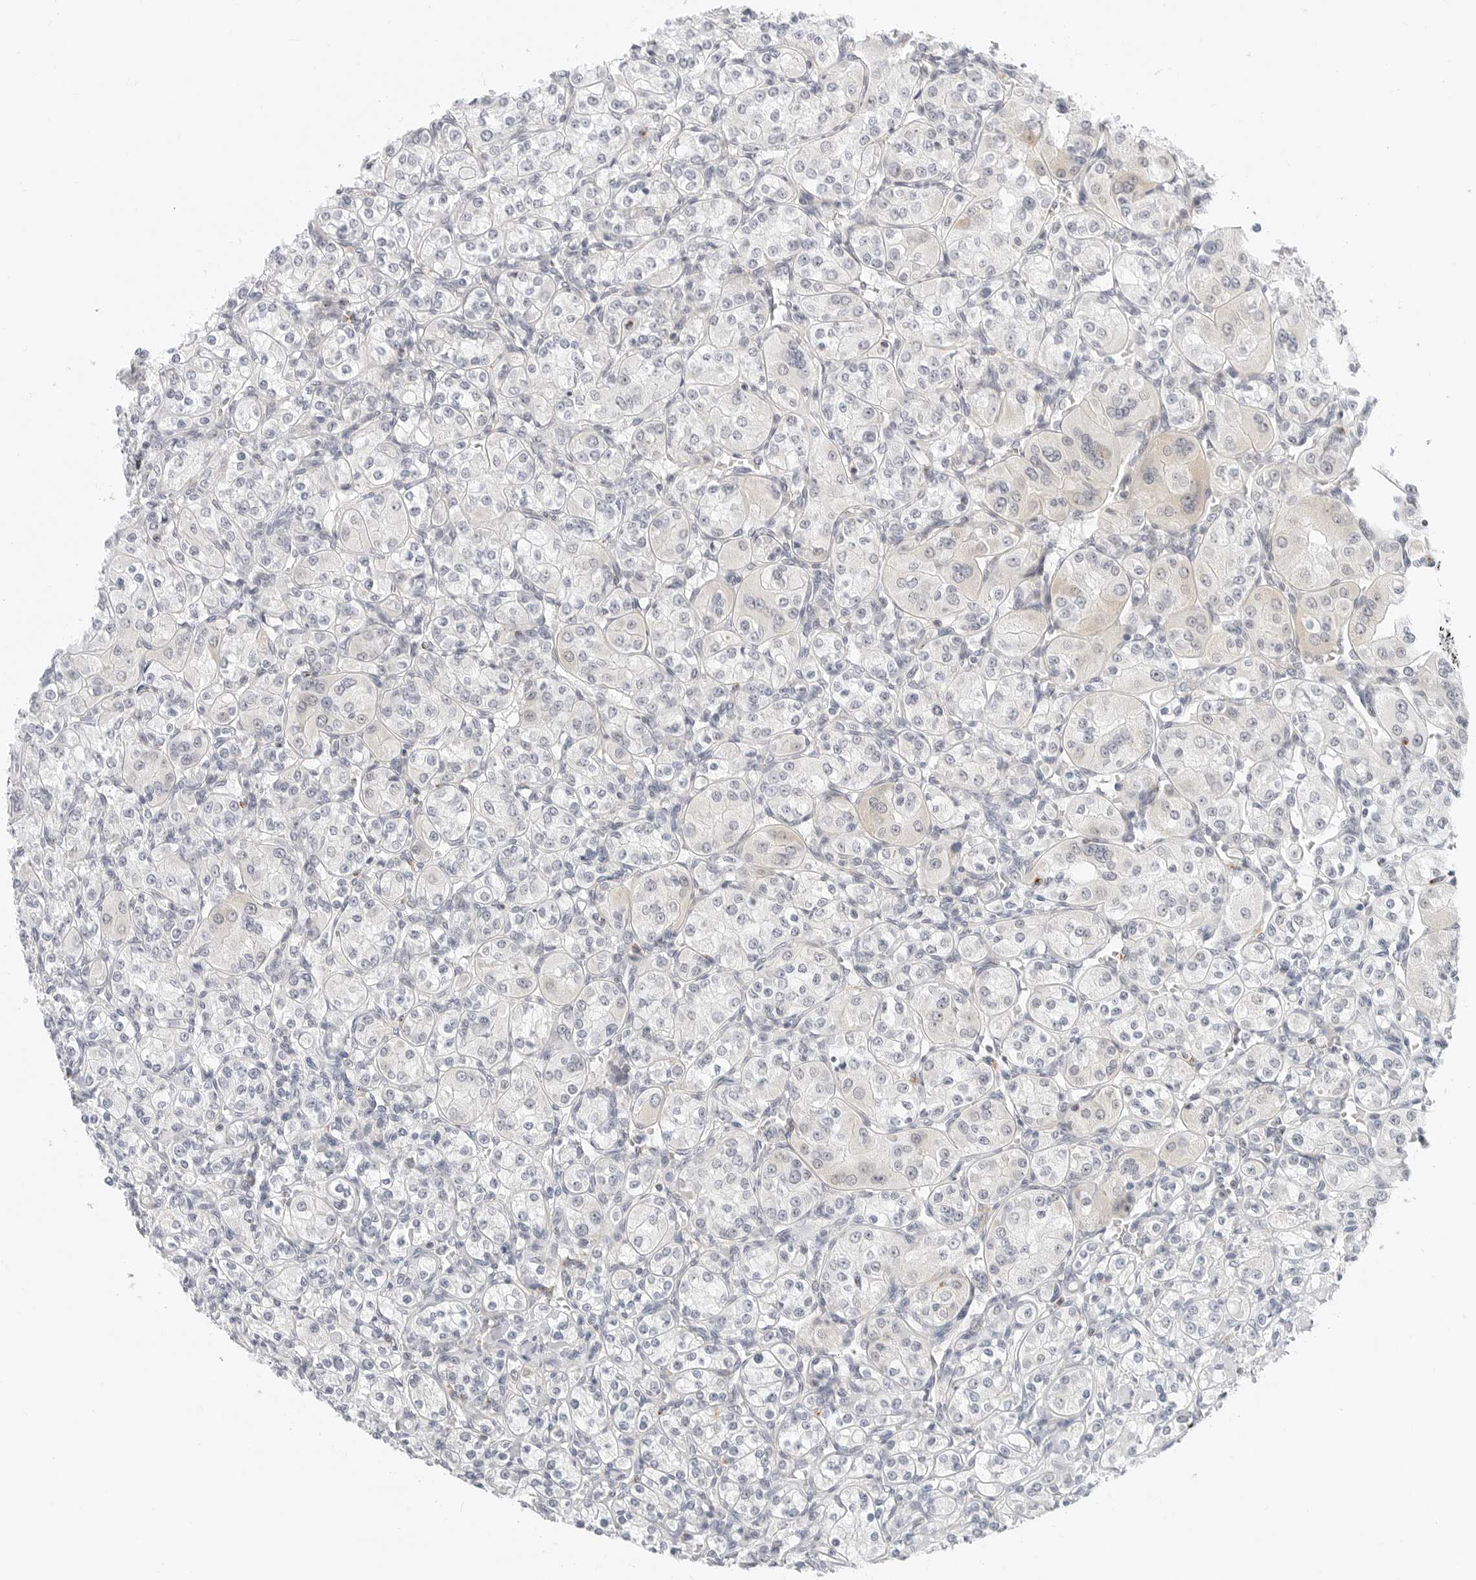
{"staining": {"intensity": "negative", "quantity": "none", "location": "none"}, "tissue": "renal cancer", "cell_type": "Tumor cells", "image_type": "cancer", "snomed": [{"axis": "morphology", "description": "Adenocarcinoma, NOS"}, {"axis": "topography", "description": "Kidney"}], "caption": "The micrograph shows no staining of tumor cells in renal adenocarcinoma. Nuclei are stained in blue.", "gene": "TSEN2", "patient": {"sex": "male", "age": 77}}